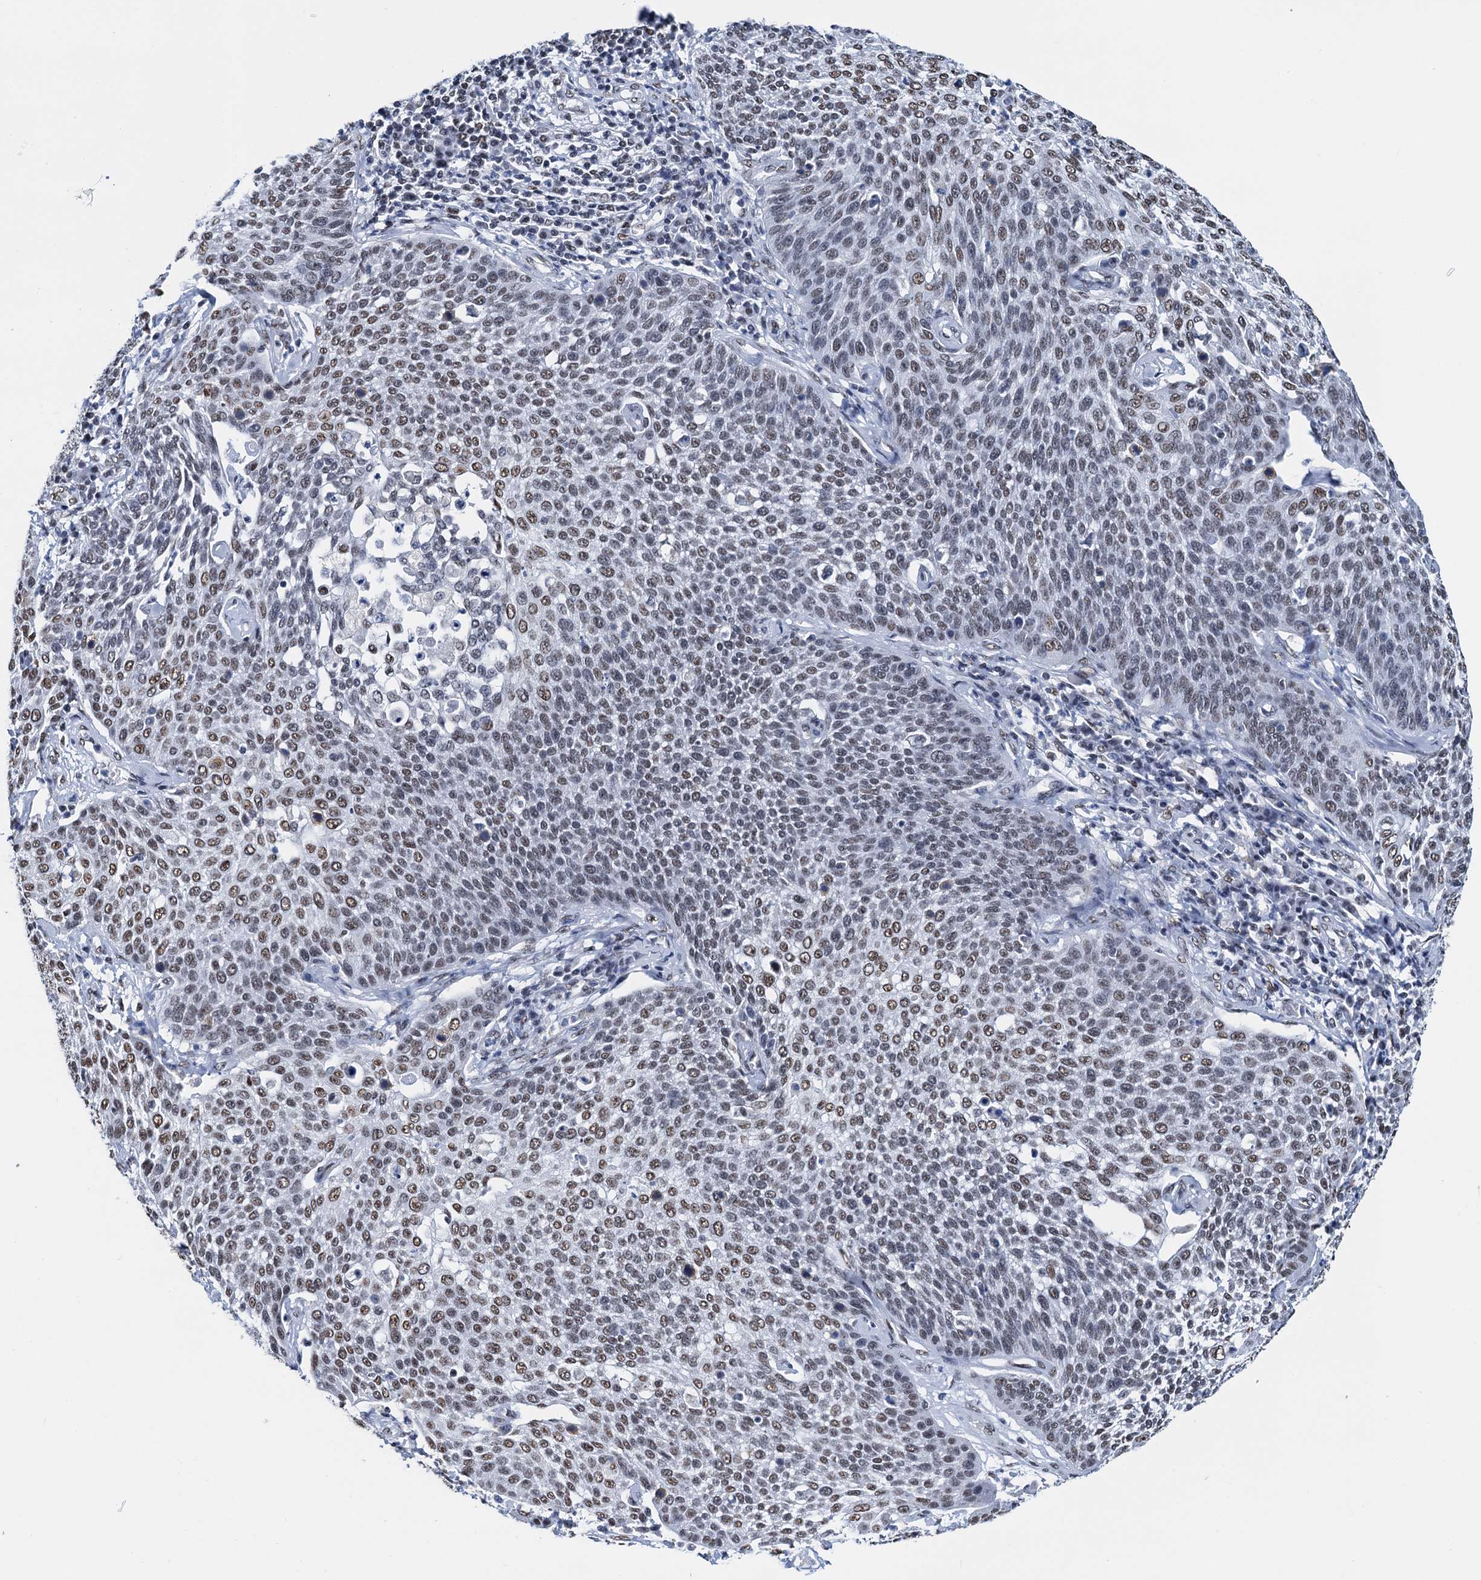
{"staining": {"intensity": "moderate", "quantity": ">75%", "location": "nuclear"}, "tissue": "cervical cancer", "cell_type": "Tumor cells", "image_type": "cancer", "snomed": [{"axis": "morphology", "description": "Squamous cell carcinoma, NOS"}, {"axis": "topography", "description": "Cervix"}], "caption": "Immunohistochemistry (IHC) of cervical squamous cell carcinoma exhibits medium levels of moderate nuclear staining in about >75% of tumor cells.", "gene": "SLTM", "patient": {"sex": "female", "age": 34}}